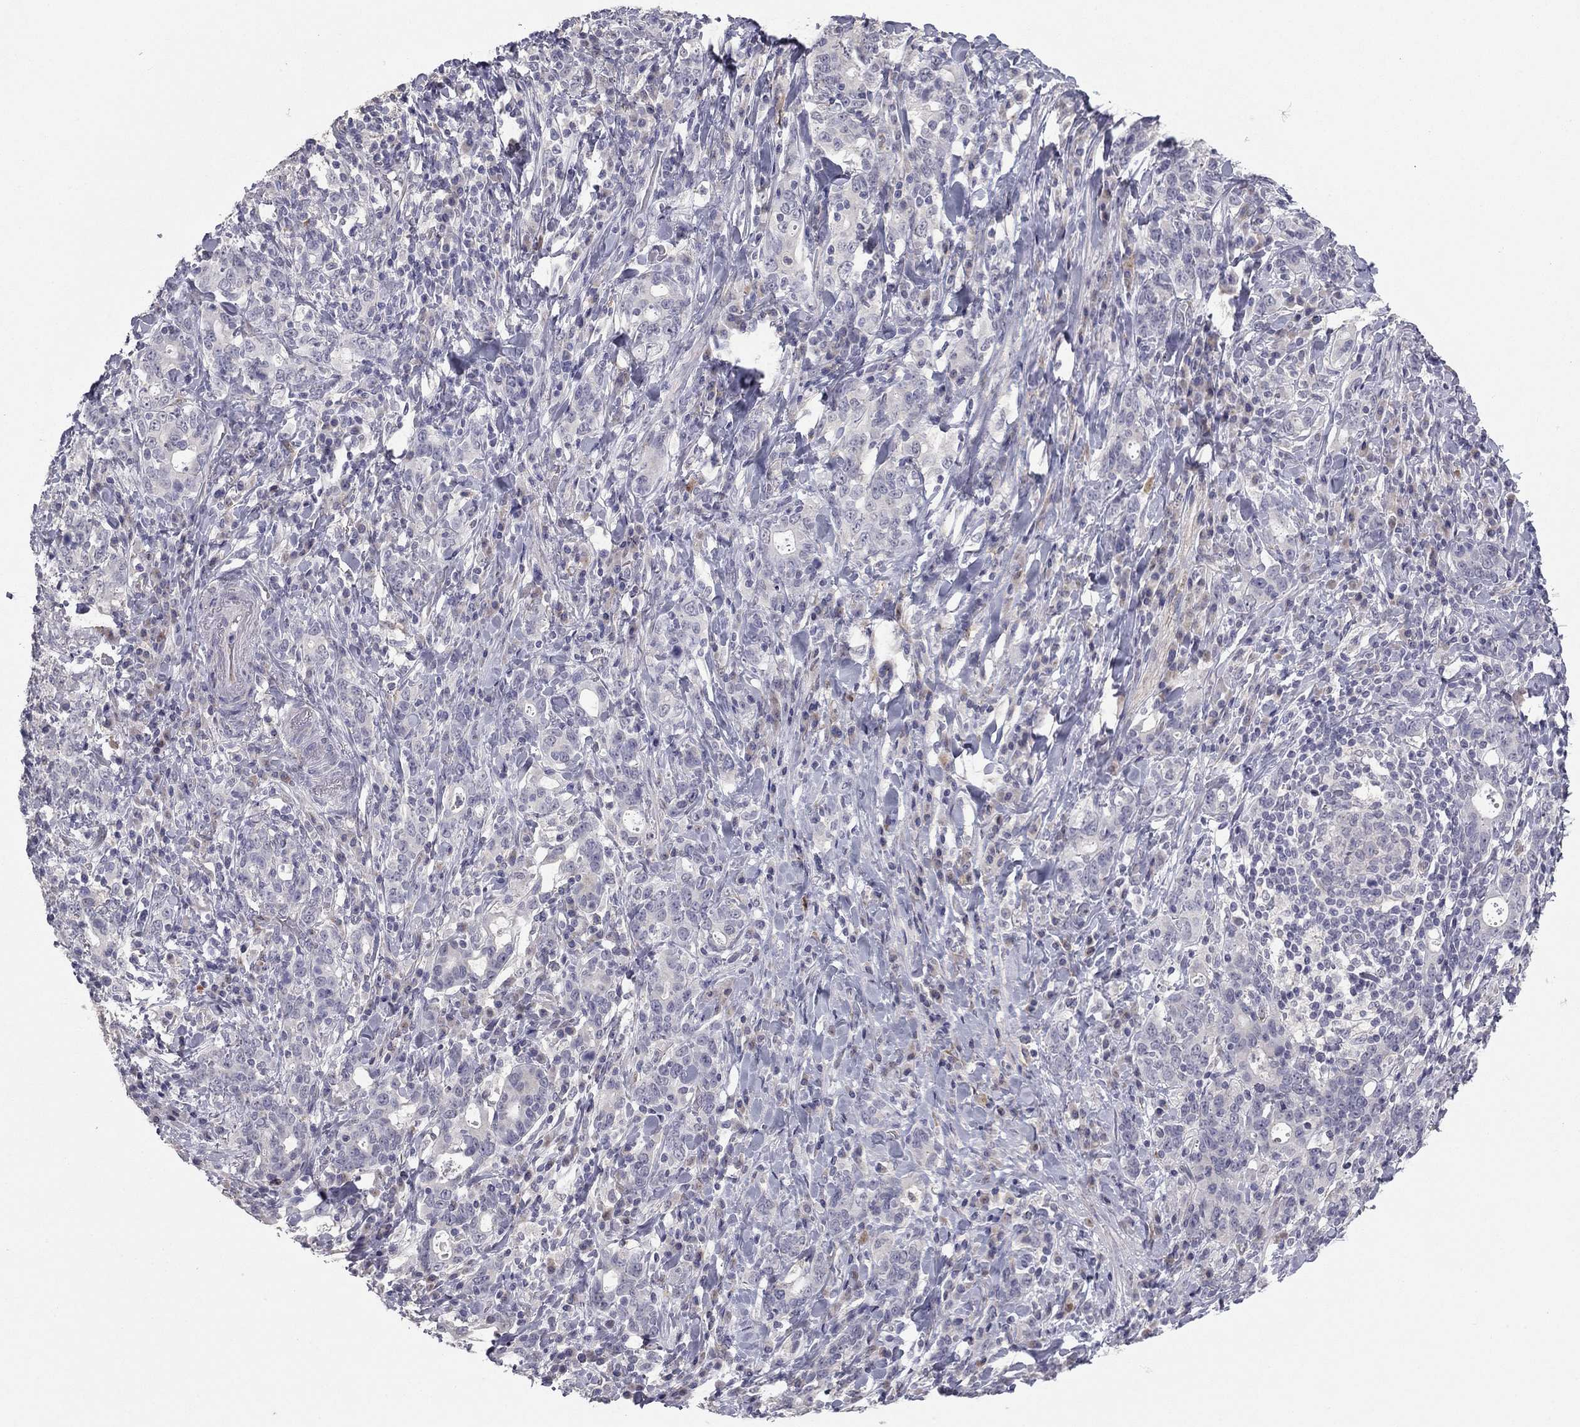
{"staining": {"intensity": "negative", "quantity": "none", "location": "none"}, "tissue": "stomach cancer", "cell_type": "Tumor cells", "image_type": "cancer", "snomed": [{"axis": "morphology", "description": "Adenocarcinoma, NOS"}, {"axis": "topography", "description": "Stomach"}], "caption": "There is no significant positivity in tumor cells of stomach cancer.", "gene": "PRRT2", "patient": {"sex": "male", "age": 79}}